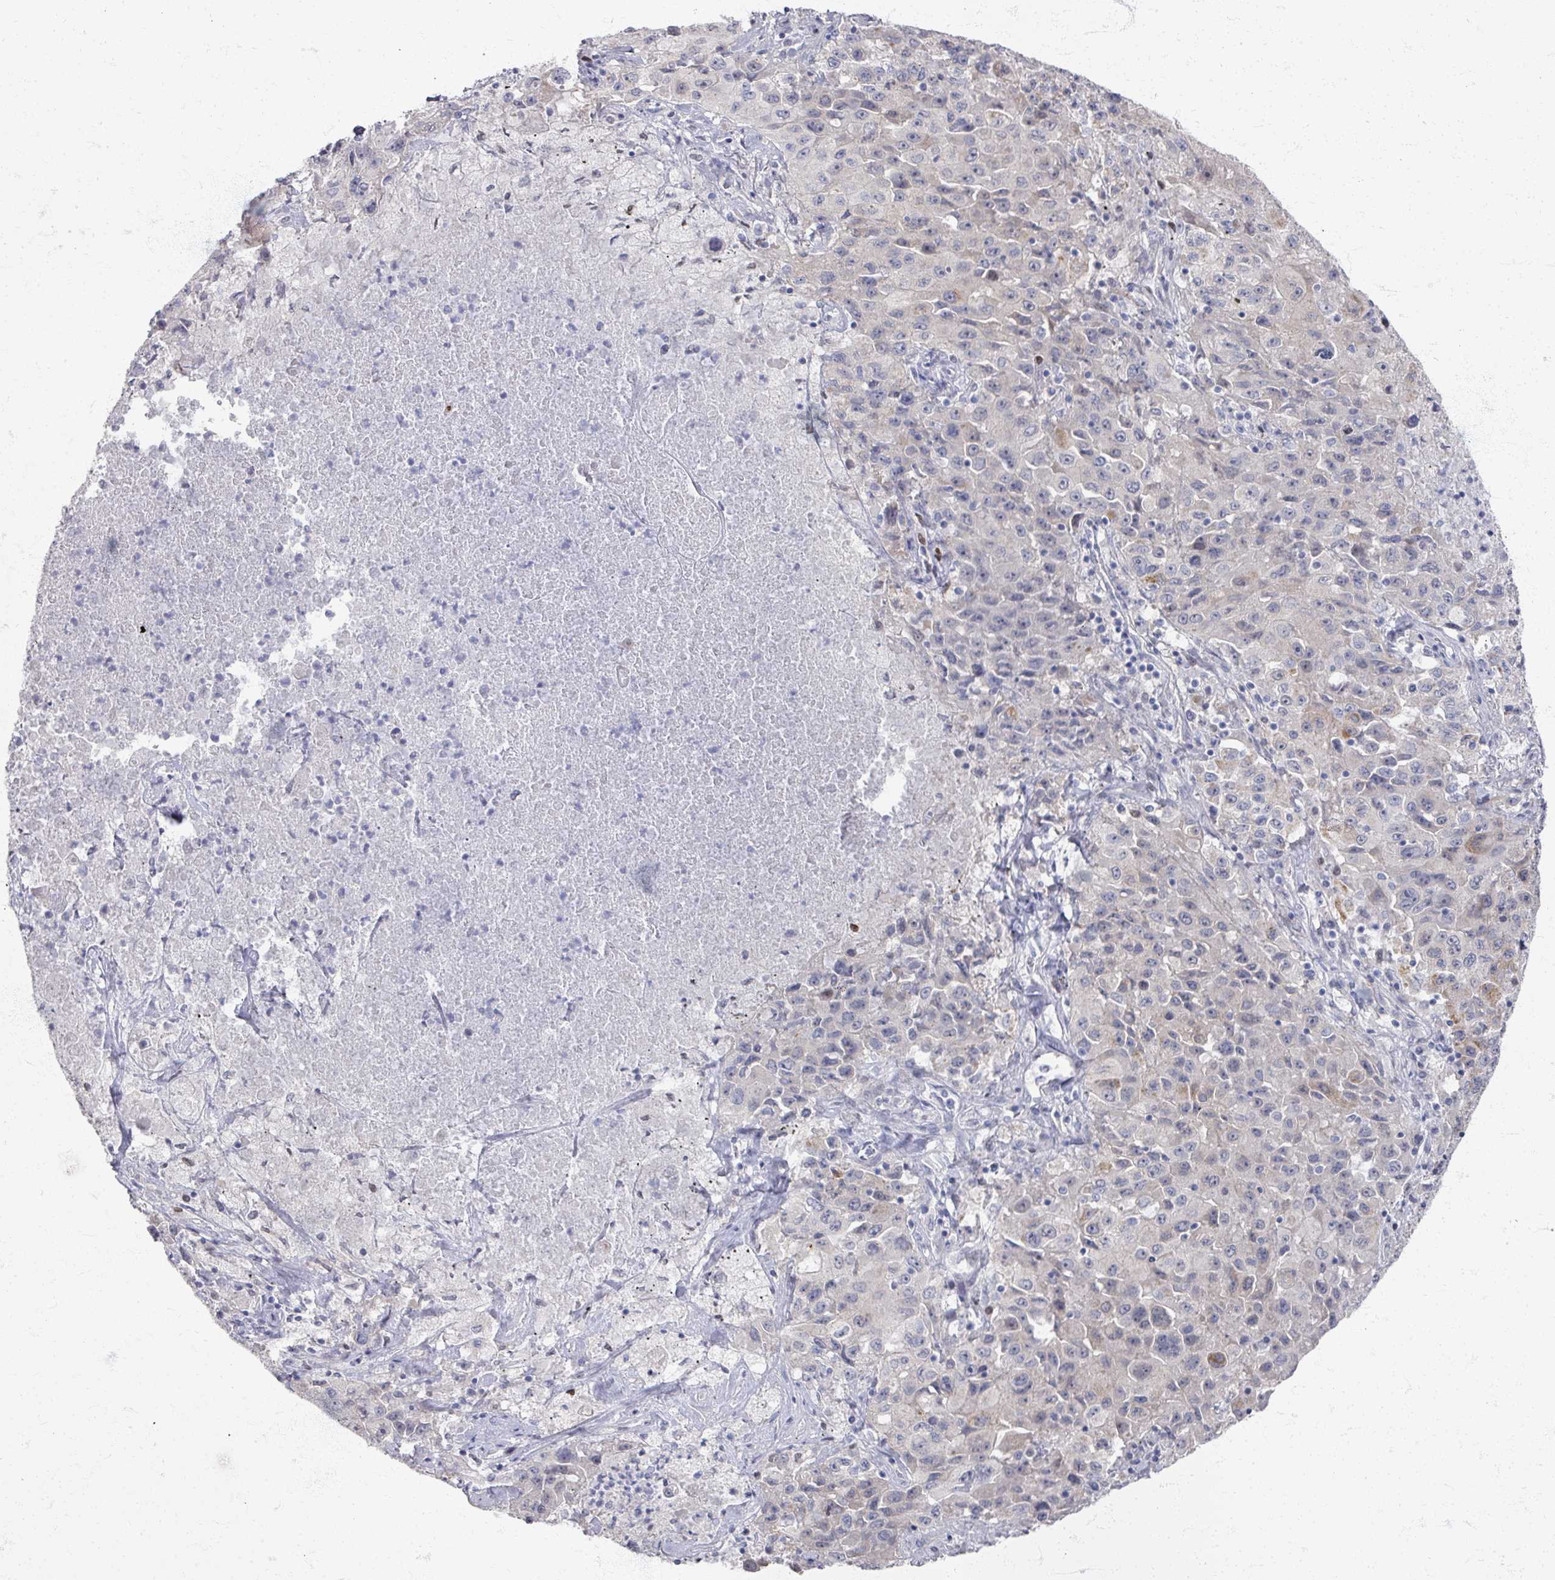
{"staining": {"intensity": "negative", "quantity": "none", "location": "none"}, "tissue": "lung cancer", "cell_type": "Tumor cells", "image_type": "cancer", "snomed": [{"axis": "morphology", "description": "Squamous cell carcinoma, NOS"}, {"axis": "topography", "description": "Lung"}], "caption": "Image shows no significant protein expression in tumor cells of lung cancer.", "gene": "TTYH3", "patient": {"sex": "male", "age": 63}}